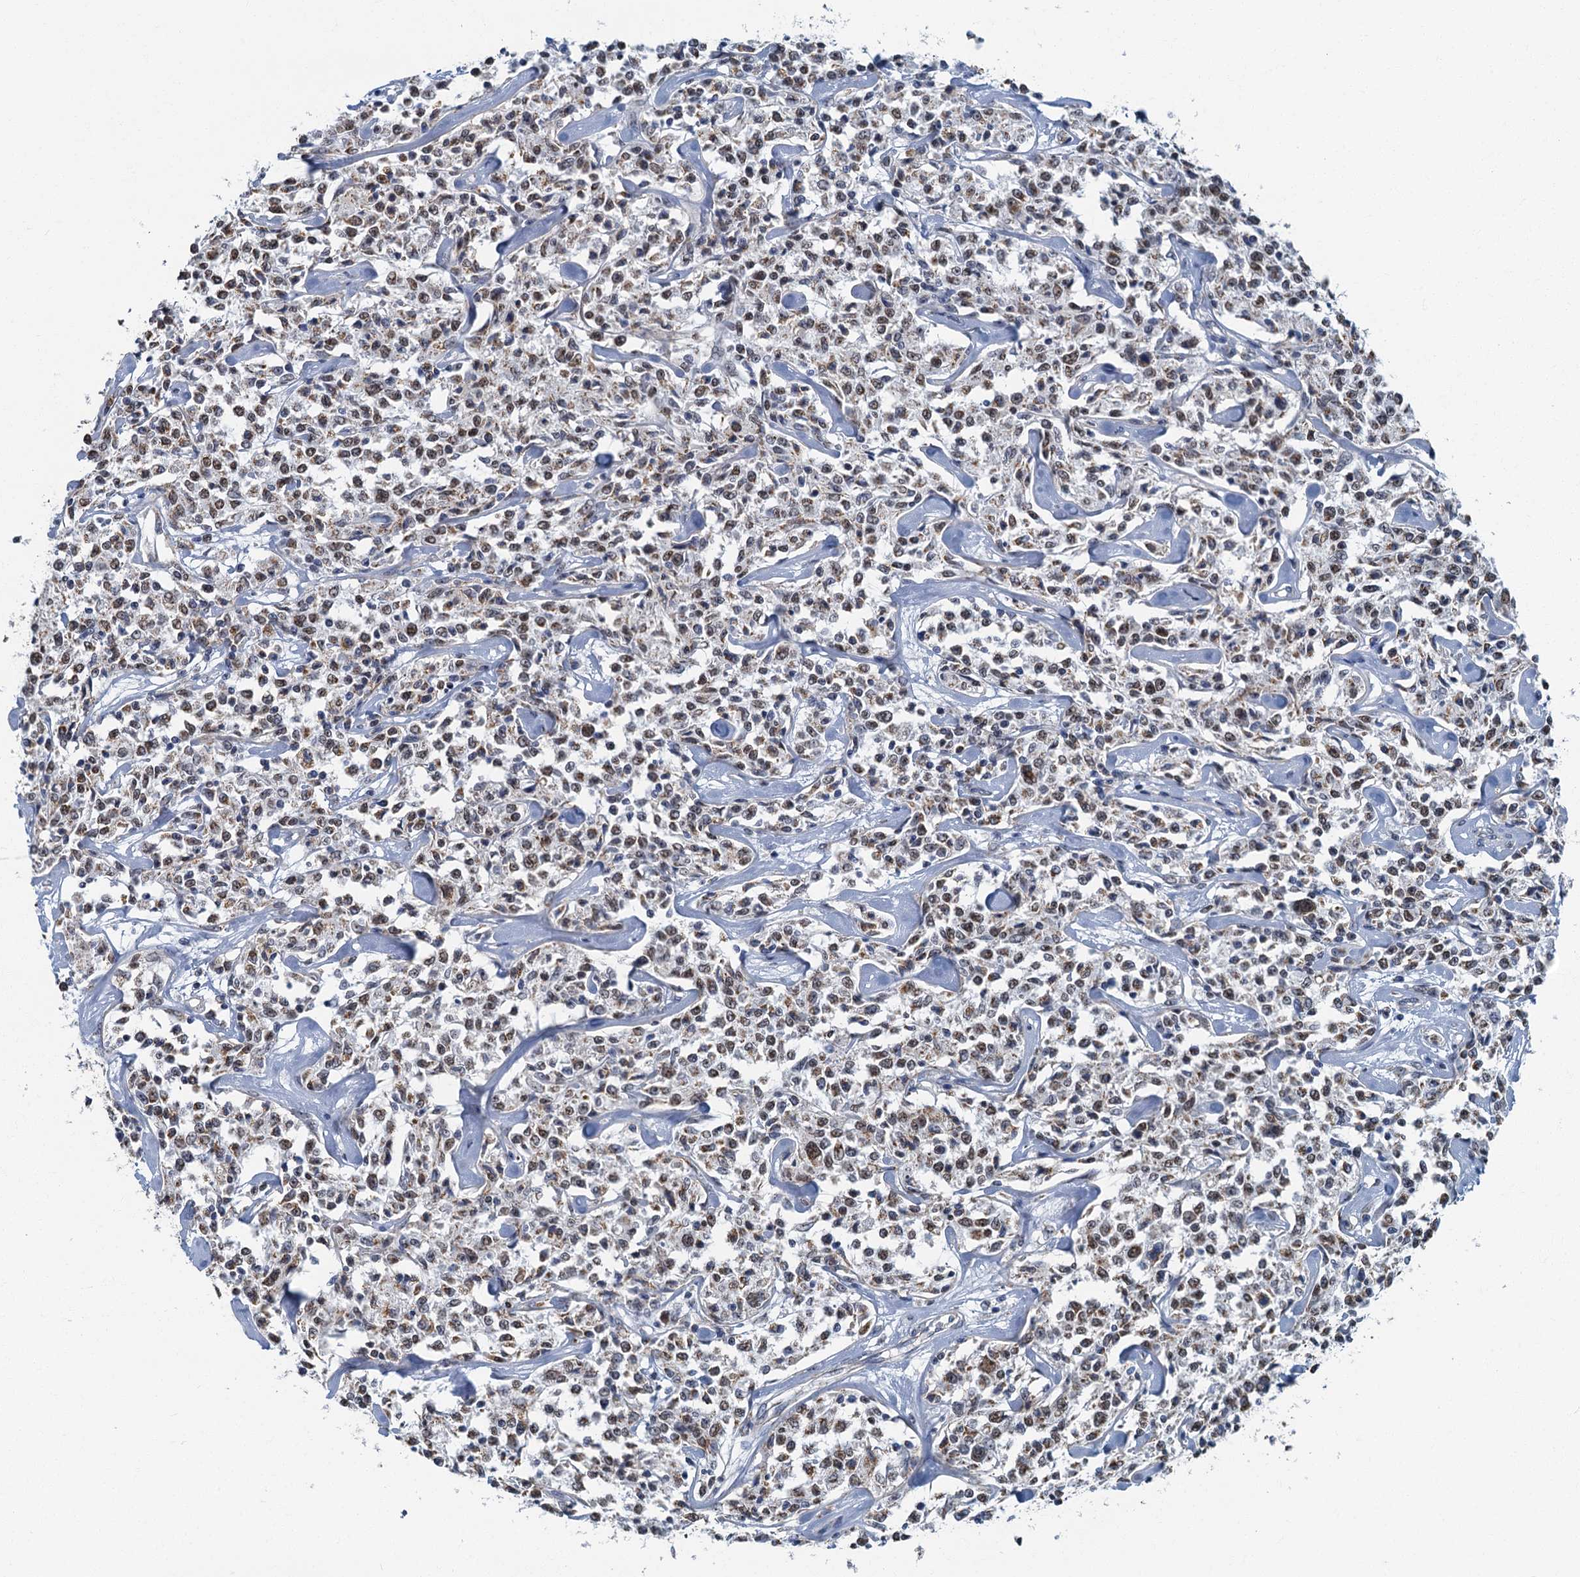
{"staining": {"intensity": "weak", "quantity": ">75%", "location": "cytoplasmic/membranous,nuclear"}, "tissue": "lymphoma", "cell_type": "Tumor cells", "image_type": "cancer", "snomed": [{"axis": "morphology", "description": "Malignant lymphoma, non-Hodgkin's type, Low grade"}, {"axis": "topography", "description": "Small intestine"}], "caption": "Malignant lymphoma, non-Hodgkin's type (low-grade) stained with a protein marker demonstrates weak staining in tumor cells.", "gene": "RAD9B", "patient": {"sex": "female", "age": 59}}